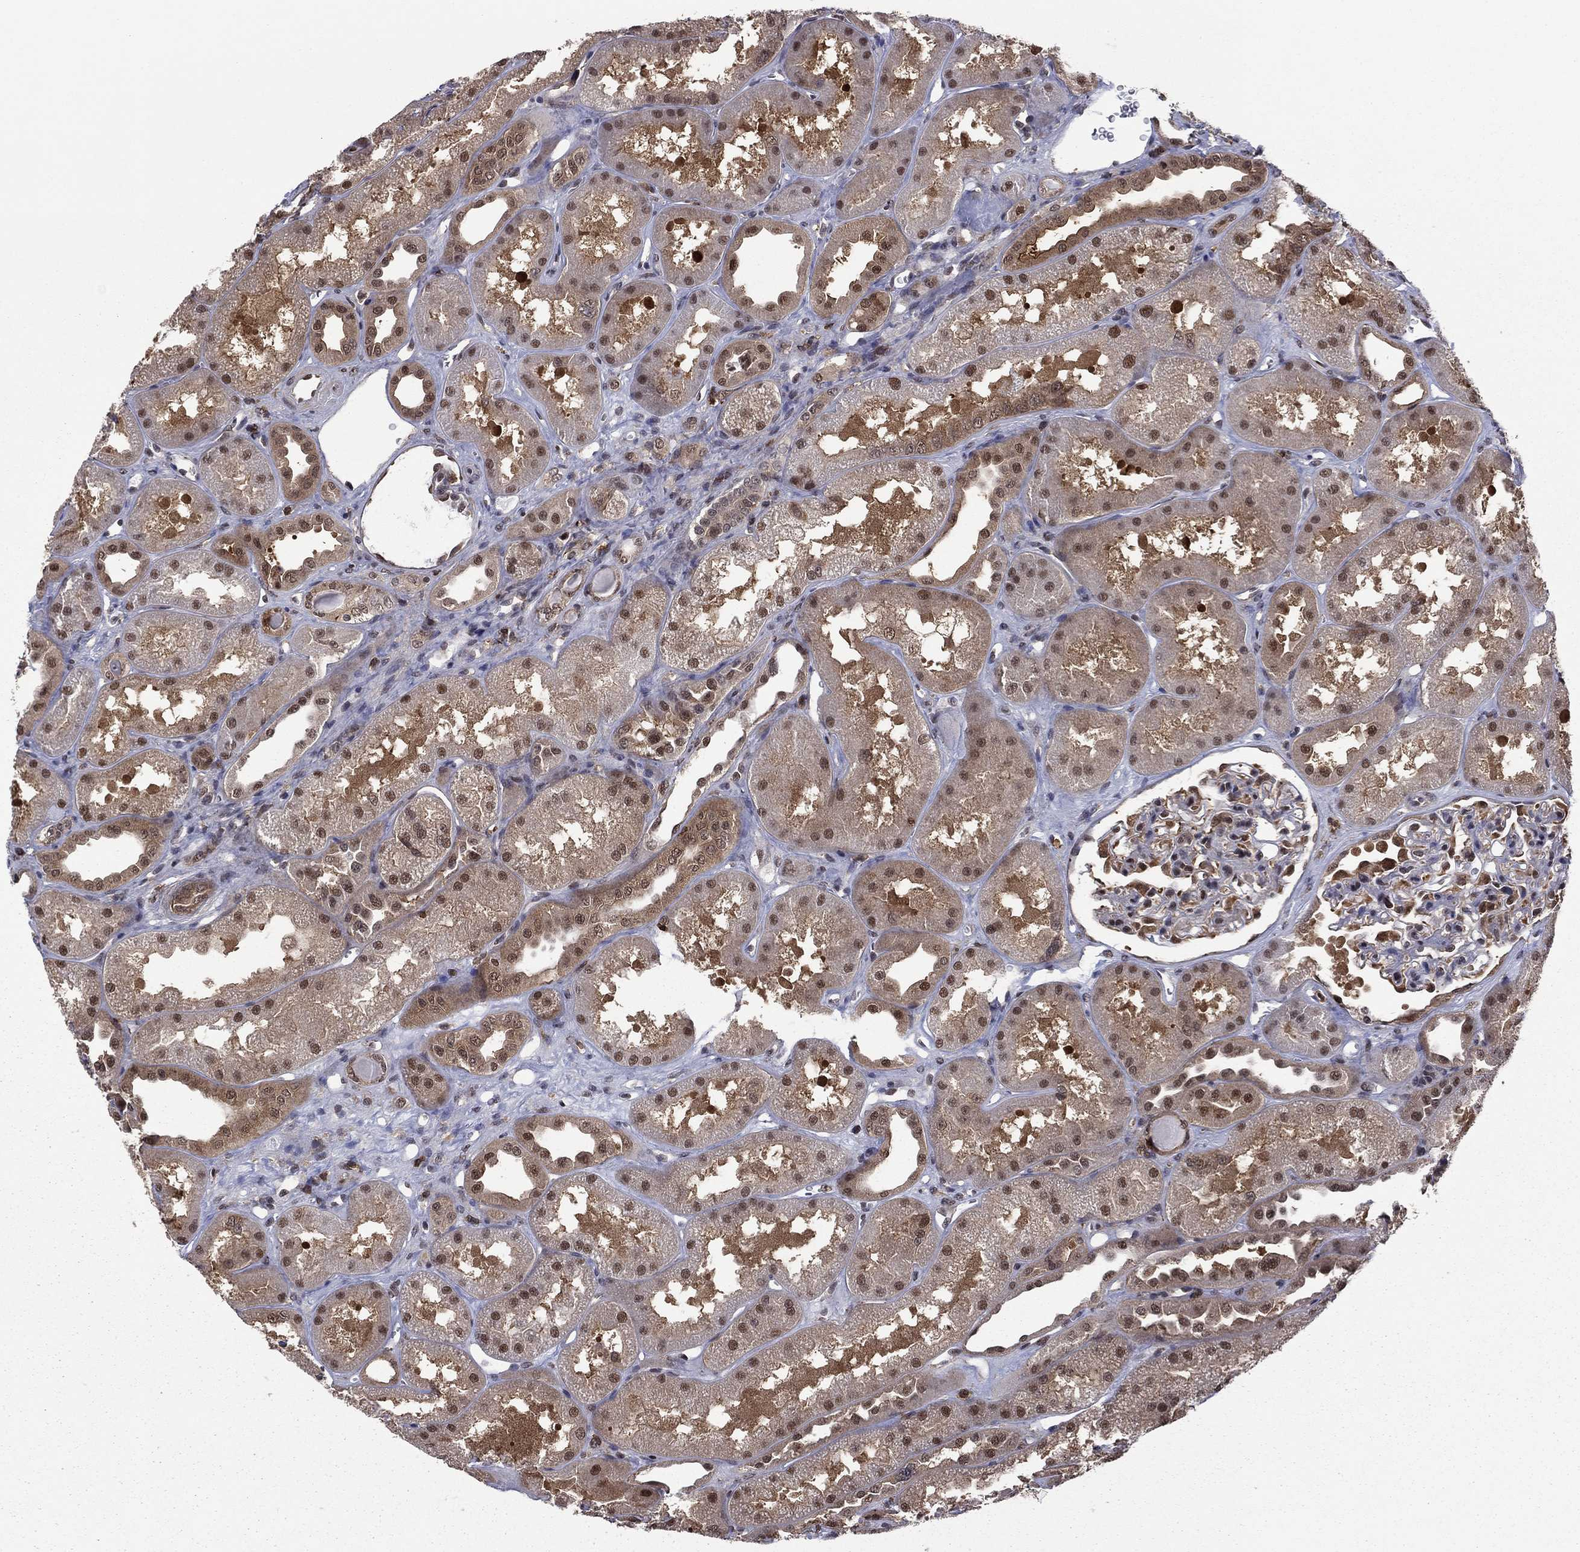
{"staining": {"intensity": "moderate", "quantity": "<25%", "location": "cytoplasmic/membranous,nuclear"}, "tissue": "kidney", "cell_type": "Cells in glomeruli", "image_type": "normal", "snomed": [{"axis": "morphology", "description": "Normal tissue, NOS"}, {"axis": "topography", "description": "Kidney"}], "caption": "A high-resolution histopathology image shows immunohistochemistry staining of normal kidney, which exhibits moderate cytoplasmic/membranous,nuclear positivity in approximately <25% of cells in glomeruli.", "gene": "PSMD2", "patient": {"sex": "male", "age": 61}}